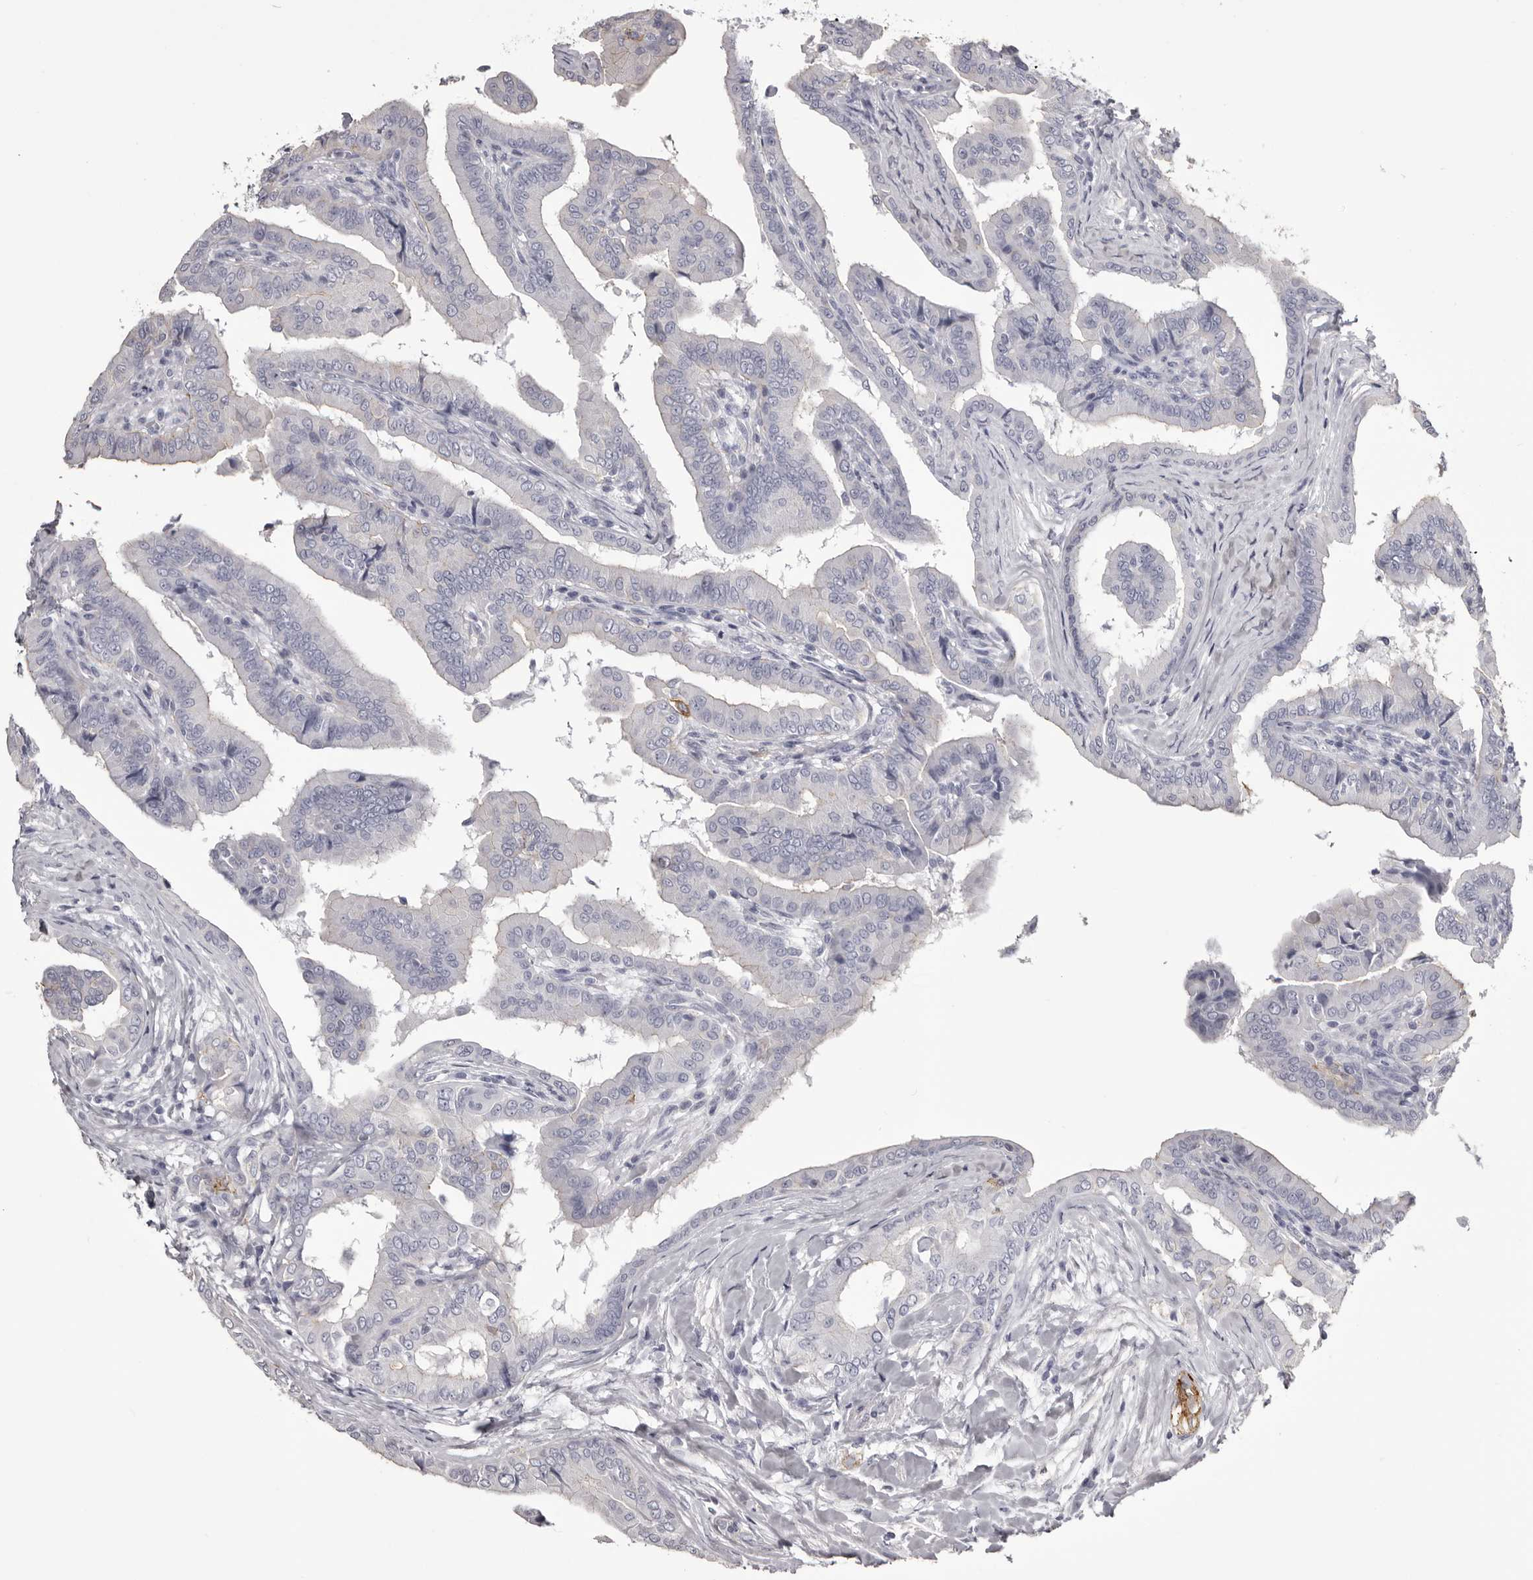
{"staining": {"intensity": "negative", "quantity": "none", "location": "none"}, "tissue": "thyroid cancer", "cell_type": "Tumor cells", "image_type": "cancer", "snomed": [{"axis": "morphology", "description": "Papillary adenocarcinoma, NOS"}, {"axis": "topography", "description": "Thyroid gland"}], "caption": "IHC micrograph of human papillary adenocarcinoma (thyroid) stained for a protein (brown), which reveals no positivity in tumor cells.", "gene": "LAD1", "patient": {"sex": "male", "age": 33}}